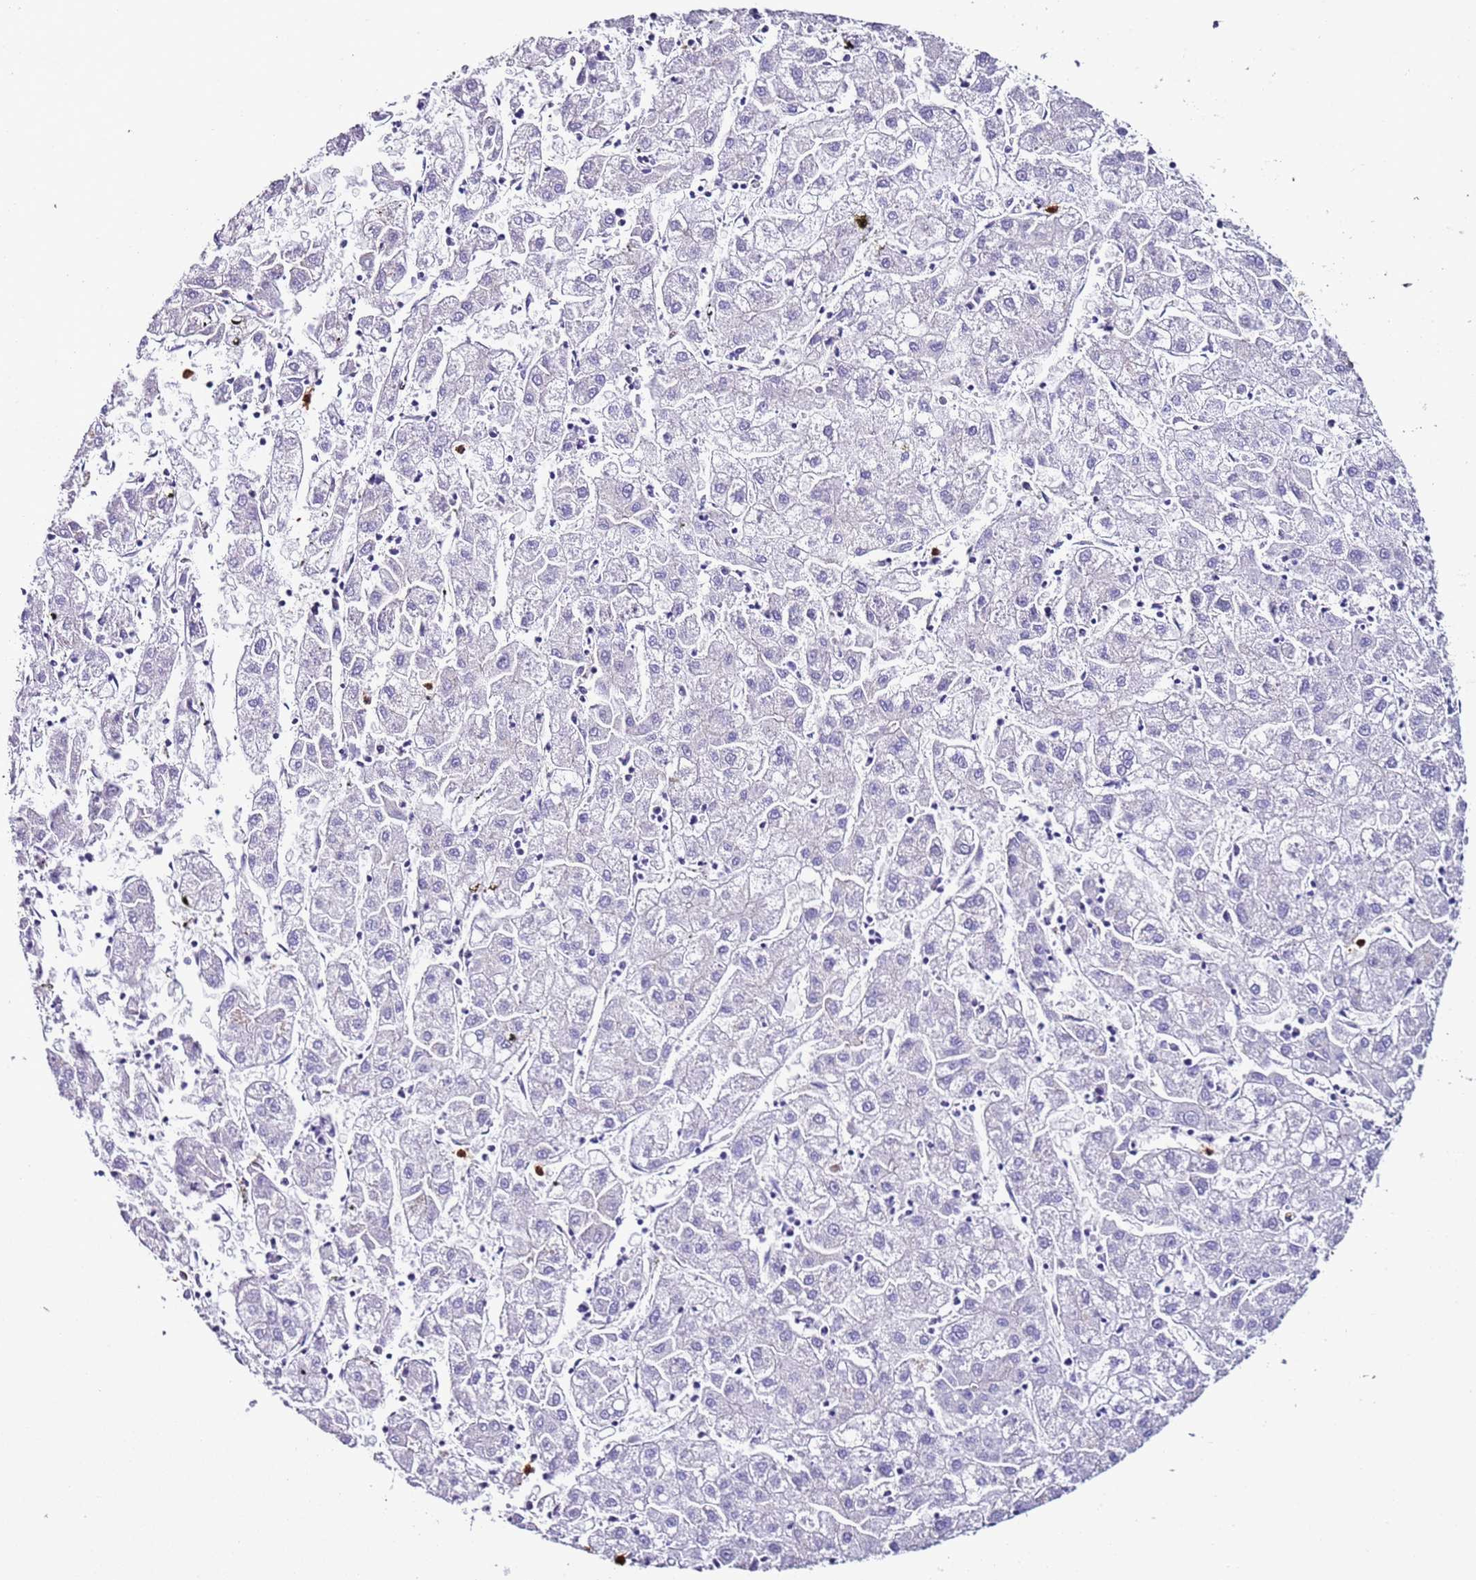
{"staining": {"intensity": "negative", "quantity": "none", "location": "none"}, "tissue": "liver cancer", "cell_type": "Tumor cells", "image_type": "cancer", "snomed": [{"axis": "morphology", "description": "Carcinoma, Hepatocellular, NOS"}, {"axis": "topography", "description": "Liver"}], "caption": "Image shows no significant protein expression in tumor cells of liver hepatocellular carcinoma.", "gene": "FAM174C", "patient": {"sex": "male", "age": 72}}